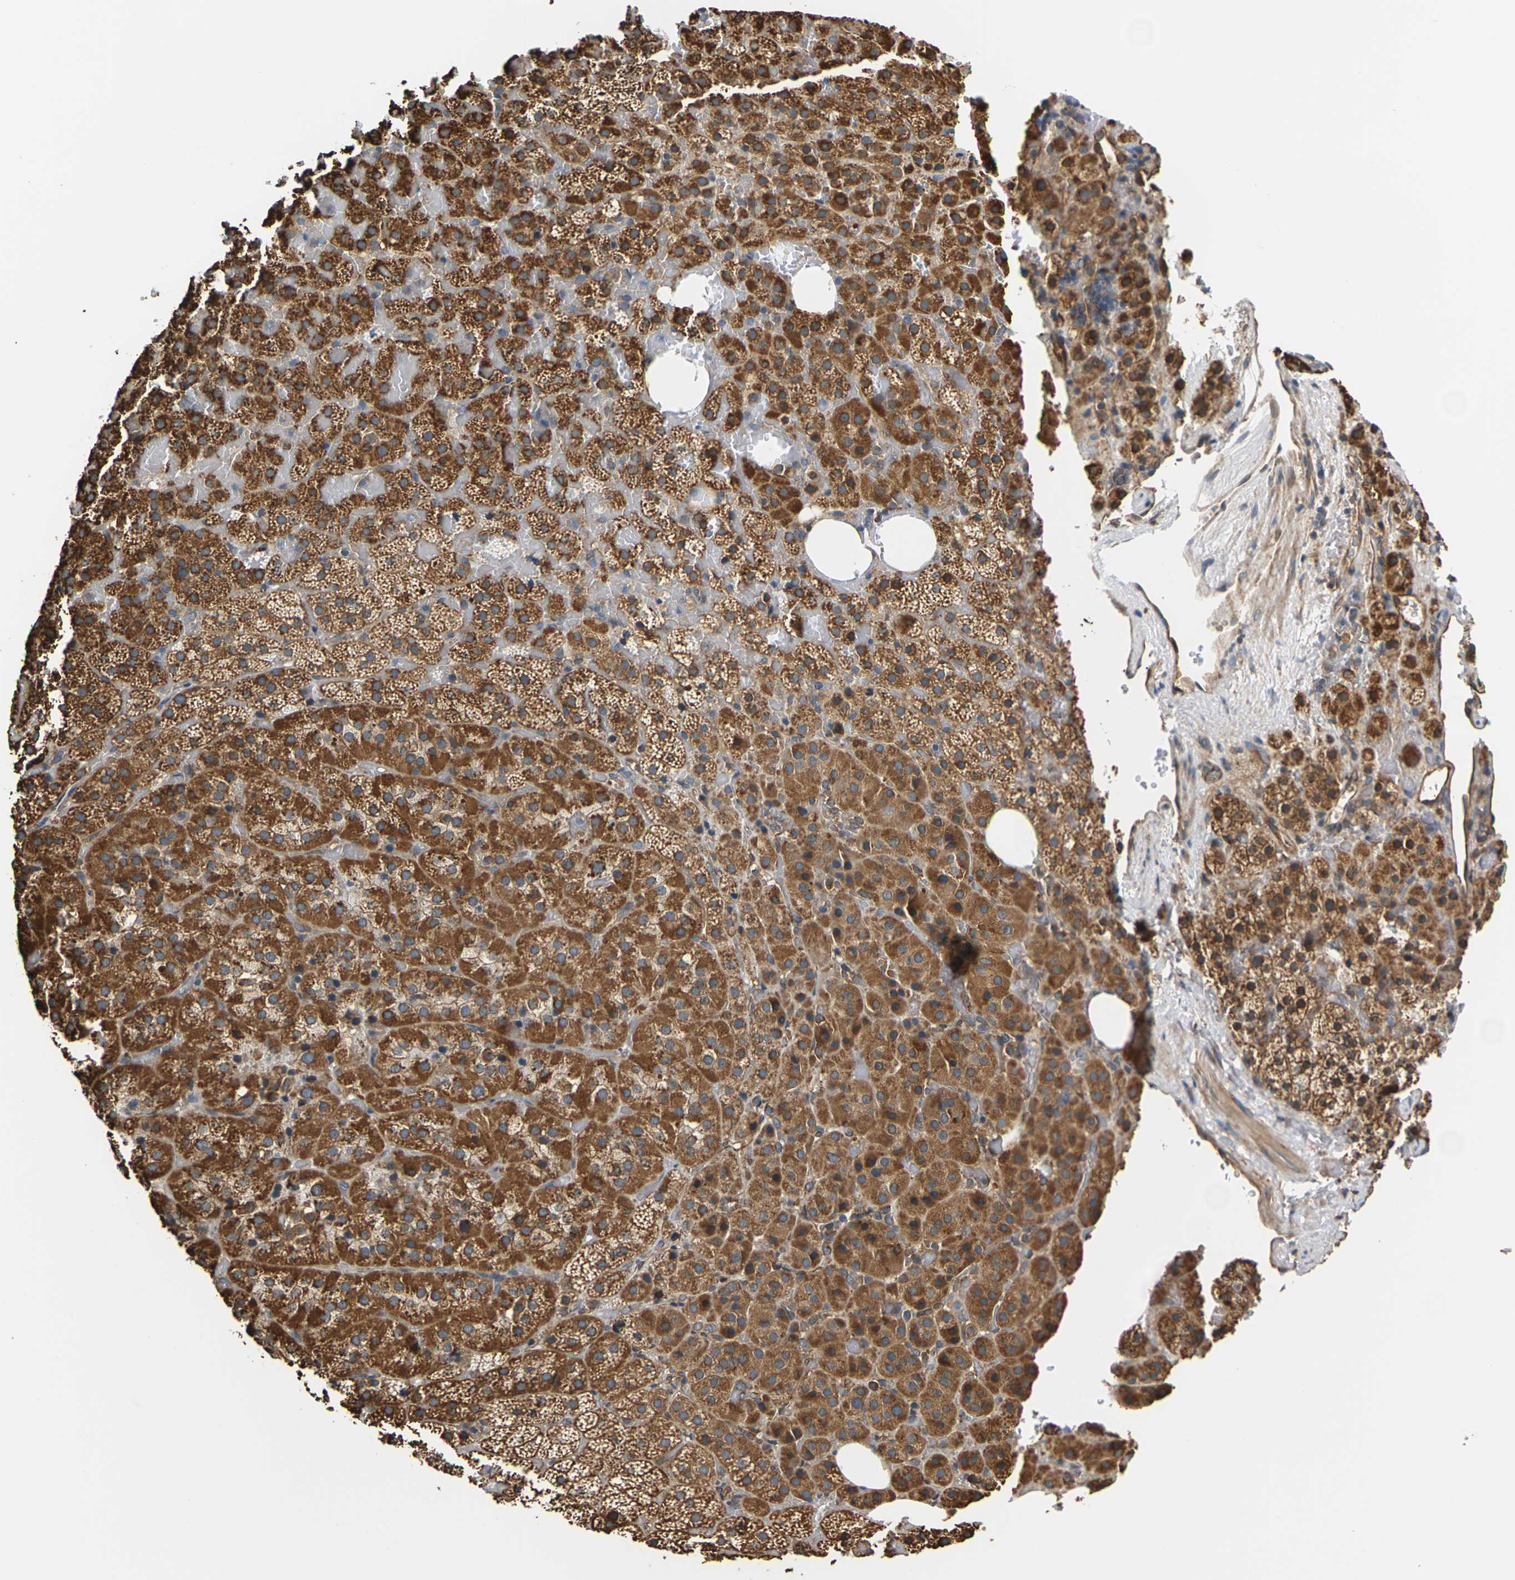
{"staining": {"intensity": "strong", "quantity": ">75%", "location": "cytoplasmic/membranous"}, "tissue": "adrenal gland", "cell_type": "Glandular cells", "image_type": "normal", "snomed": [{"axis": "morphology", "description": "Normal tissue, NOS"}, {"axis": "topography", "description": "Adrenal gland"}], "caption": "A high amount of strong cytoplasmic/membranous expression is appreciated in approximately >75% of glandular cells in normal adrenal gland.", "gene": "PCDHB4", "patient": {"sex": "female", "age": 59}}